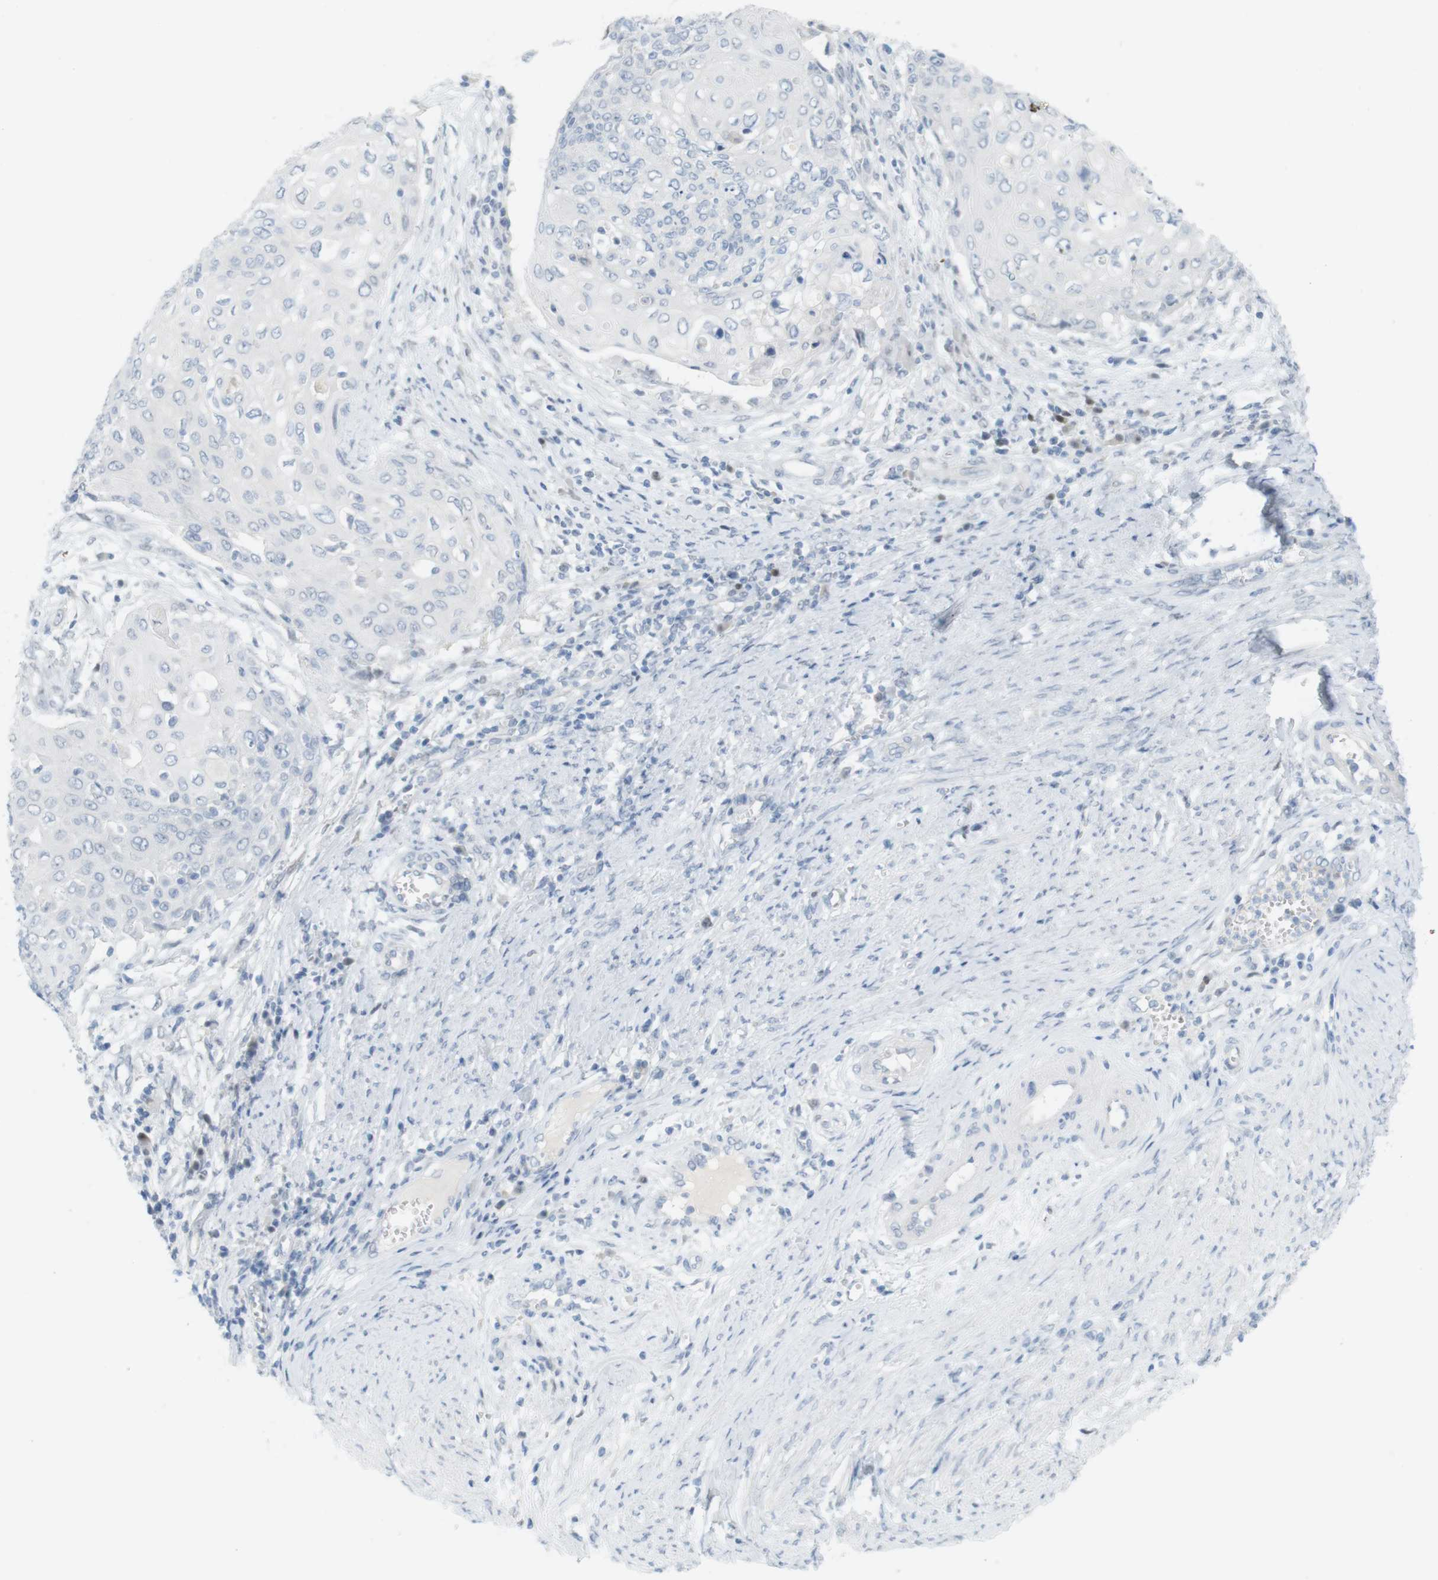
{"staining": {"intensity": "negative", "quantity": "none", "location": "none"}, "tissue": "cervical cancer", "cell_type": "Tumor cells", "image_type": "cancer", "snomed": [{"axis": "morphology", "description": "Squamous cell carcinoma, NOS"}, {"axis": "topography", "description": "Cervix"}], "caption": "Cervical cancer was stained to show a protein in brown. There is no significant positivity in tumor cells.", "gene": "CREB3L2", "patient": {"sex": "female", "age": 39}}